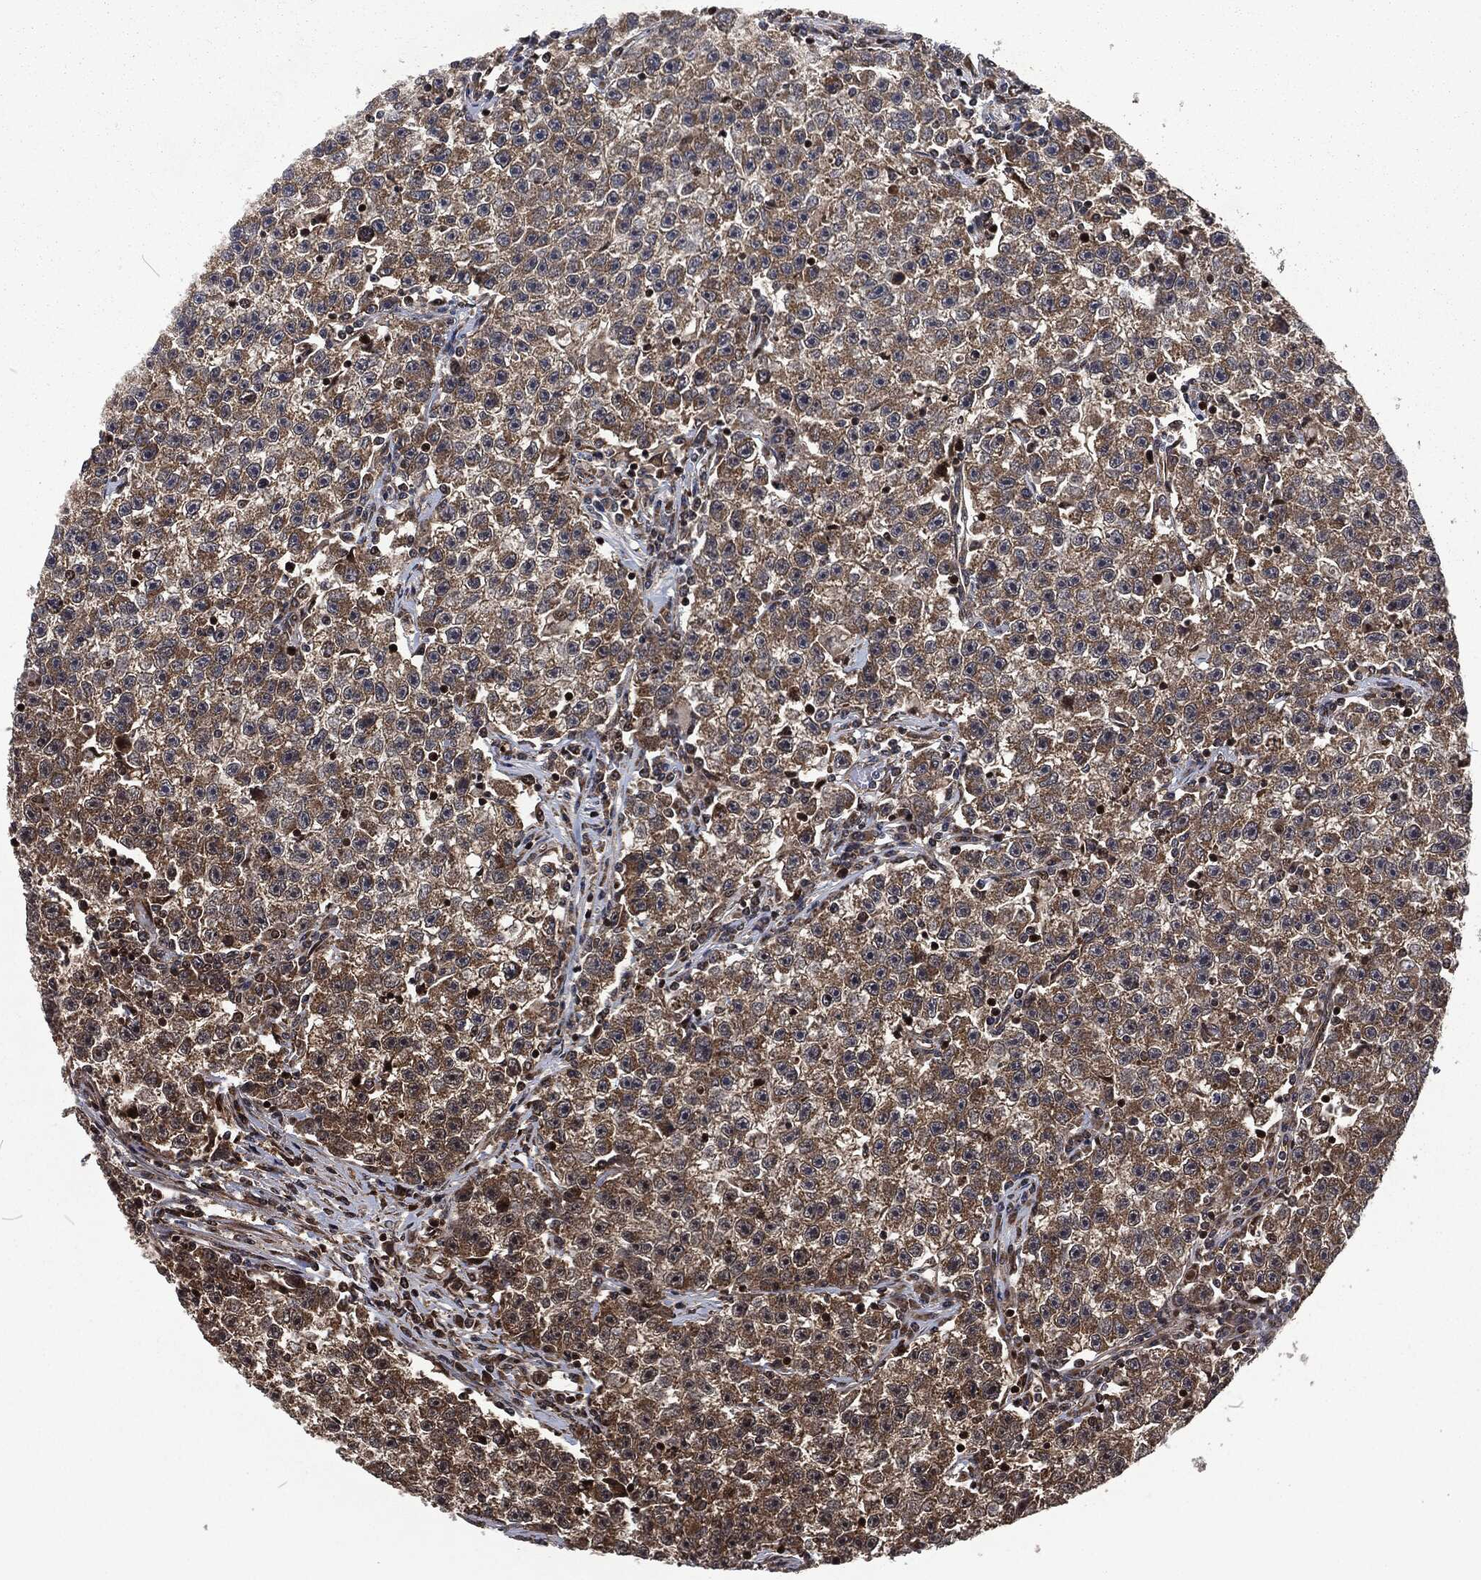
{"staining": {"intensity": "strong", "quantity": "25%-75%", "location": "cytoplasmic/membranous"}, "tissue": "testis cancer", "cell_type": "Tumor cells", "image_type": "cancer", "snomed": [{"axis": "morphology", "description": "Seminoma, NOS"}, {"axis": "topography", "description": "Testis"}], "caption": "Immunohistochemistry photomicrograph of neoplastic tissue: testis cancer stained using immunohistochemistry (IHC) exhibits high levels of strong protein expression localized specifically in the cytoplasmic/membranous of tumor cells, appearing as a cytoplasmic/membranous brown color.", "gene": "CMPK2", "patient": {"sex": "male", "age": 22}}